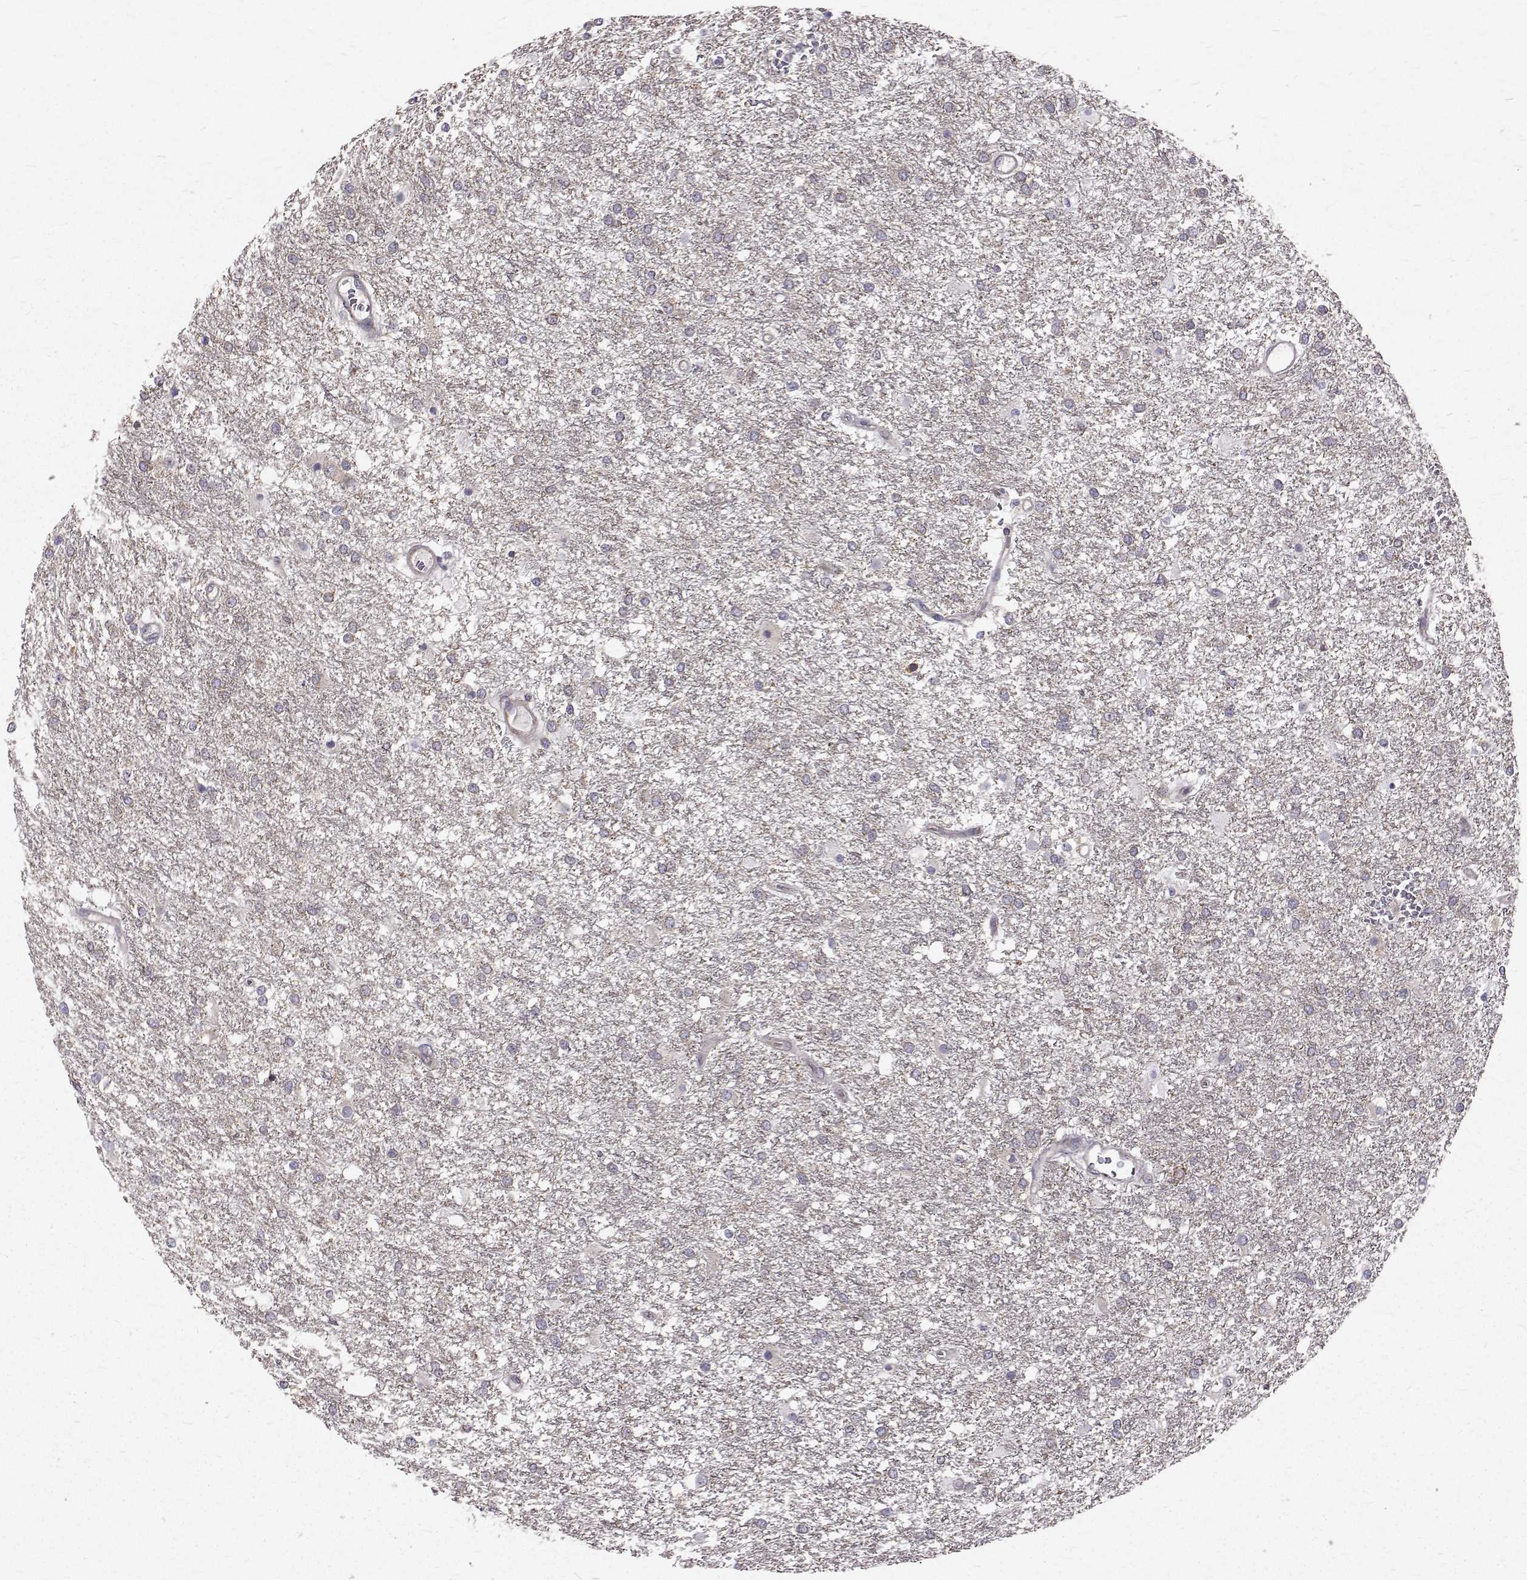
{"staining": {"intensity": "negative", "quantity": "none", "location": "none"}, "tissue": "glioma", "cell_type": "Tumor cells", "image_type": "cancer", "snomed": [{"axis": "morphology", "description": "Glioma, malignant, High grade"}, {"axis": "topography", "description": "Brain"}], "caption": "An immunohistochemistry histopathology image of high-grade glioma (malignant) is shown. There is no staining in tumor cells of high-grade glioma (malignant).", "gene": "ARFGAP1", "patient": {"sex": "female", "age": 61}}